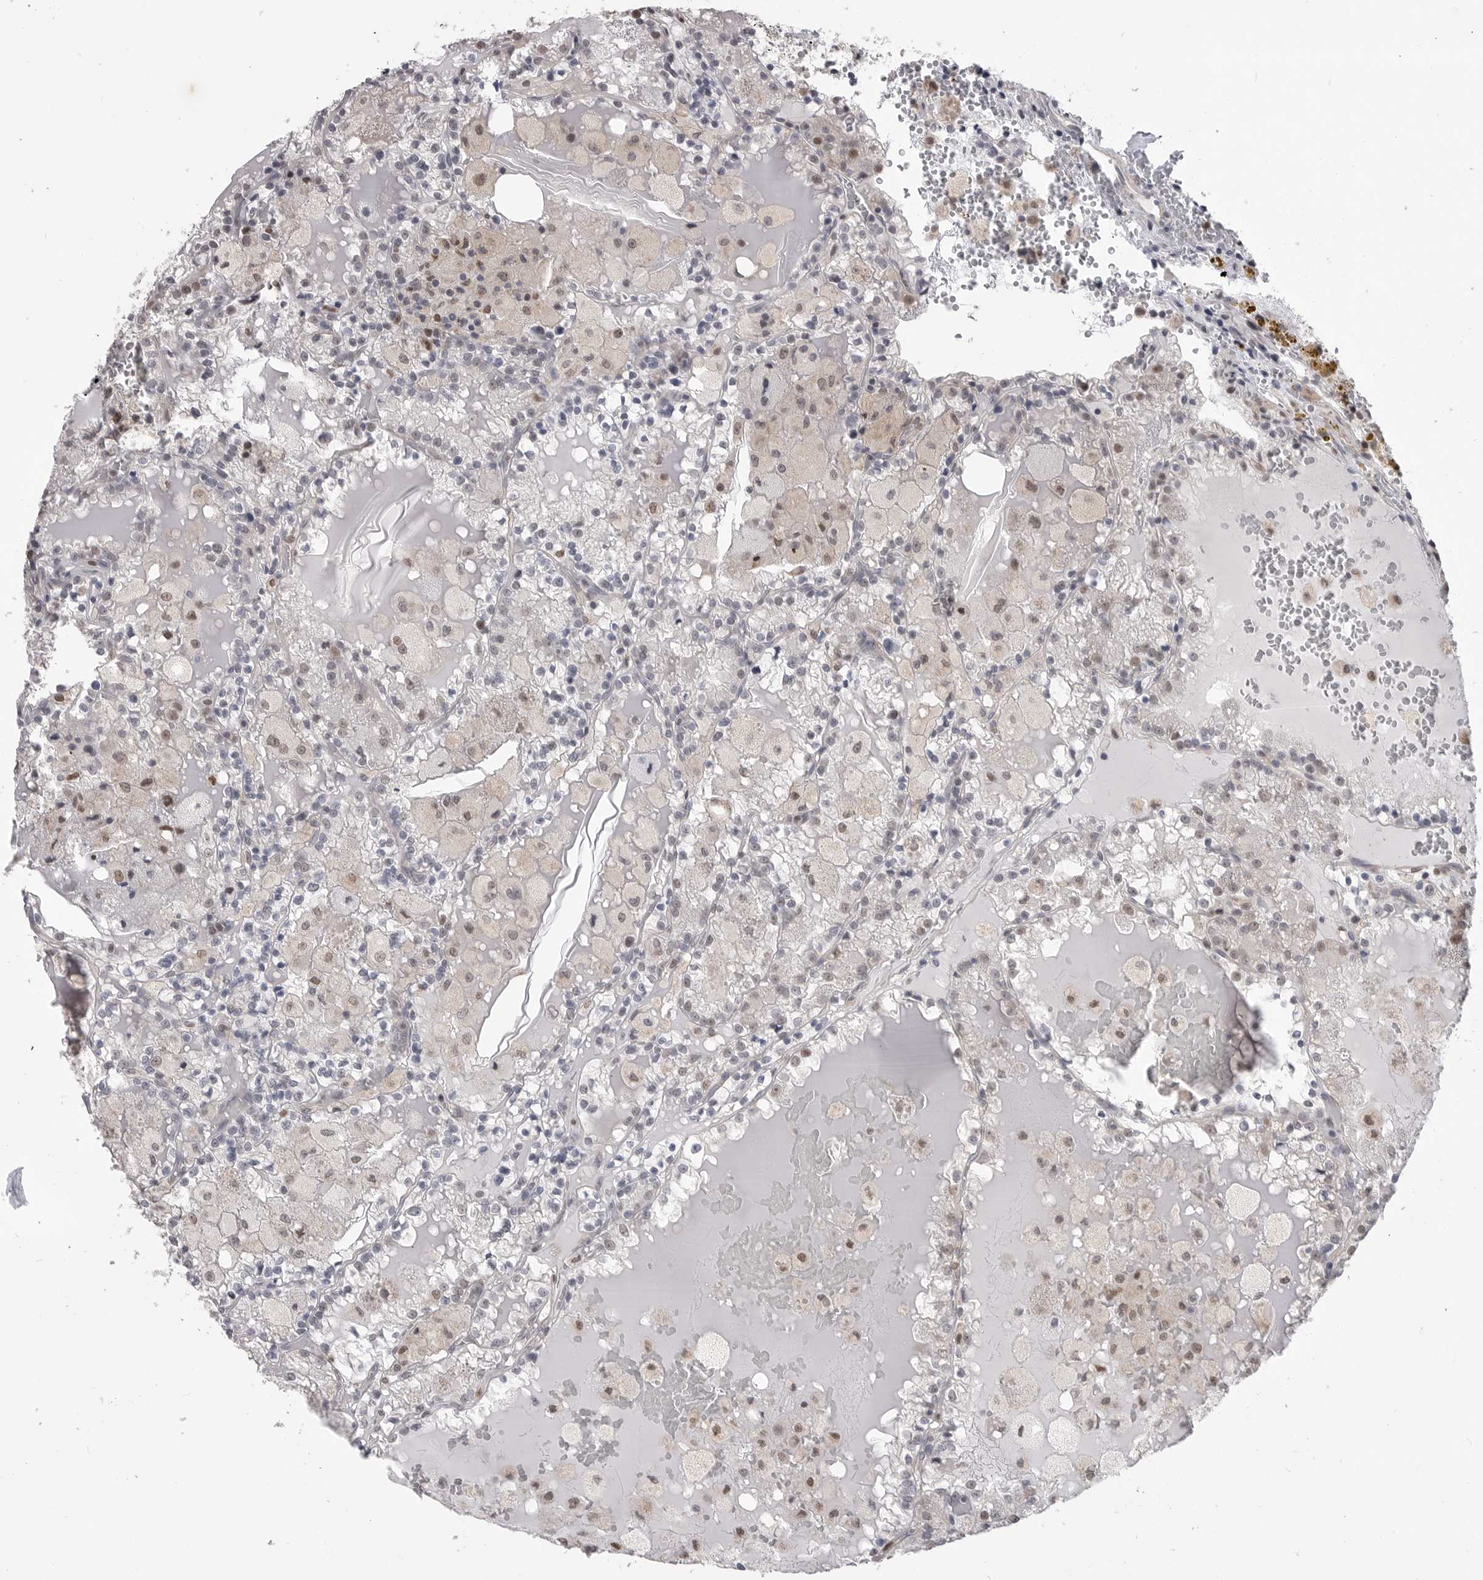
{"staining": {"intensity": "negative", "quantity": "none", "location": "none"}, "tissue": "renal cancer", "cell_type": "Tumor cells", "image_type": "cancer", "snomed": [{"axis": "morphology", "description": "Adenocarcinoma, NOS"}, {"axis": "topography", "description": "Kidney"}], "caption": "There is no significant expression in tumor cells of renal cancer.", "gene": "SMARCC1", "patient": {"sex": "female", "age": 56}}